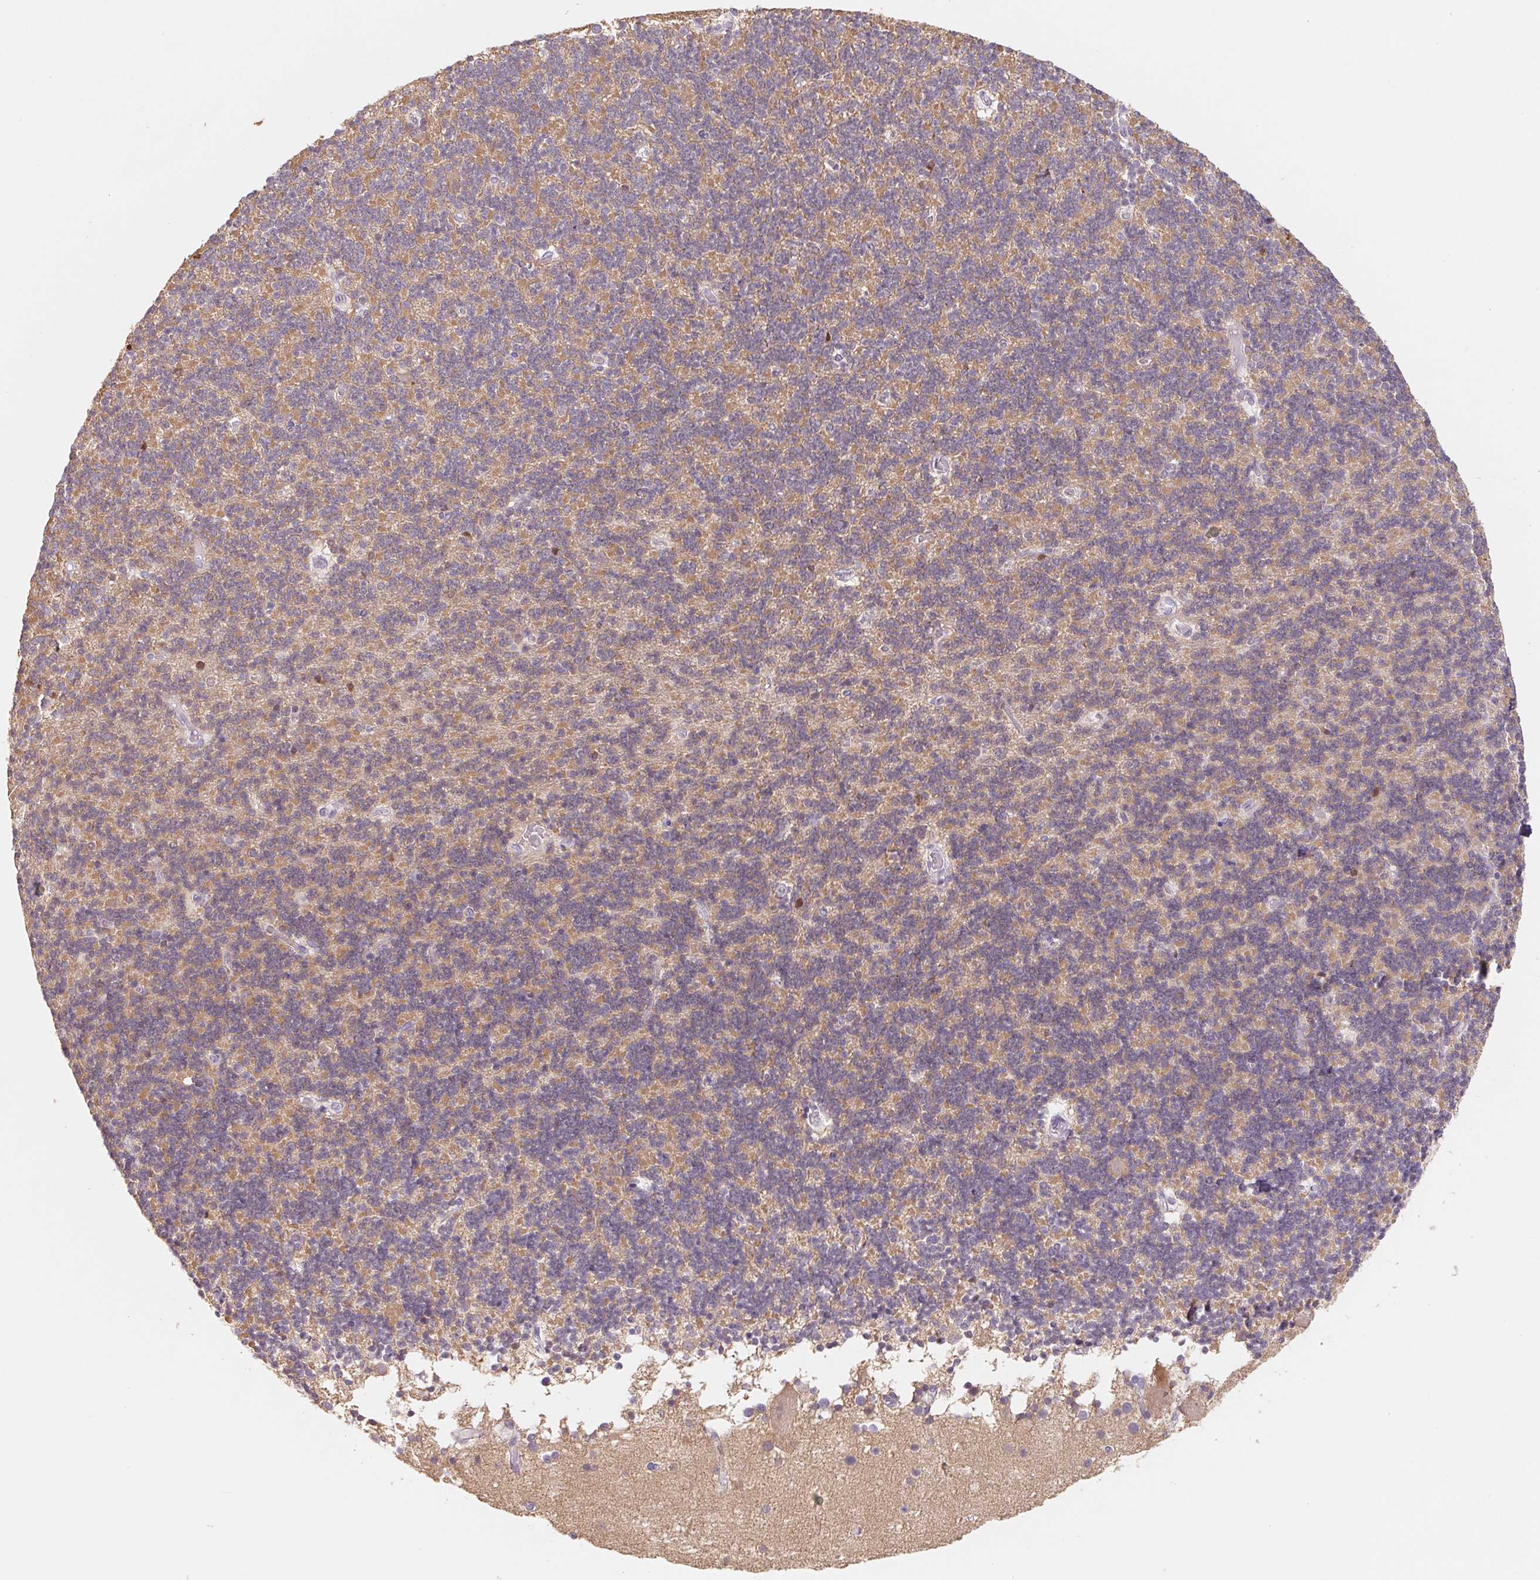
{"staining": {"intensity": "negative", "quantity": "none", "location": "none"}, "tissue": "cerebellum", "cell_type": "Cells in granular layer", "image_type": "normal", "snomed": [{"axis": "morphology", "description": "Normal tissue, NOS"}, {"axis": "topography", "description": "Cerebellum"}], "caption": "IHC of unremarkable cerebellum exhibits no positivity in cells in granular layer.", "gene": "CTNND2", "patient": {"sex": "male", "age": 70}}